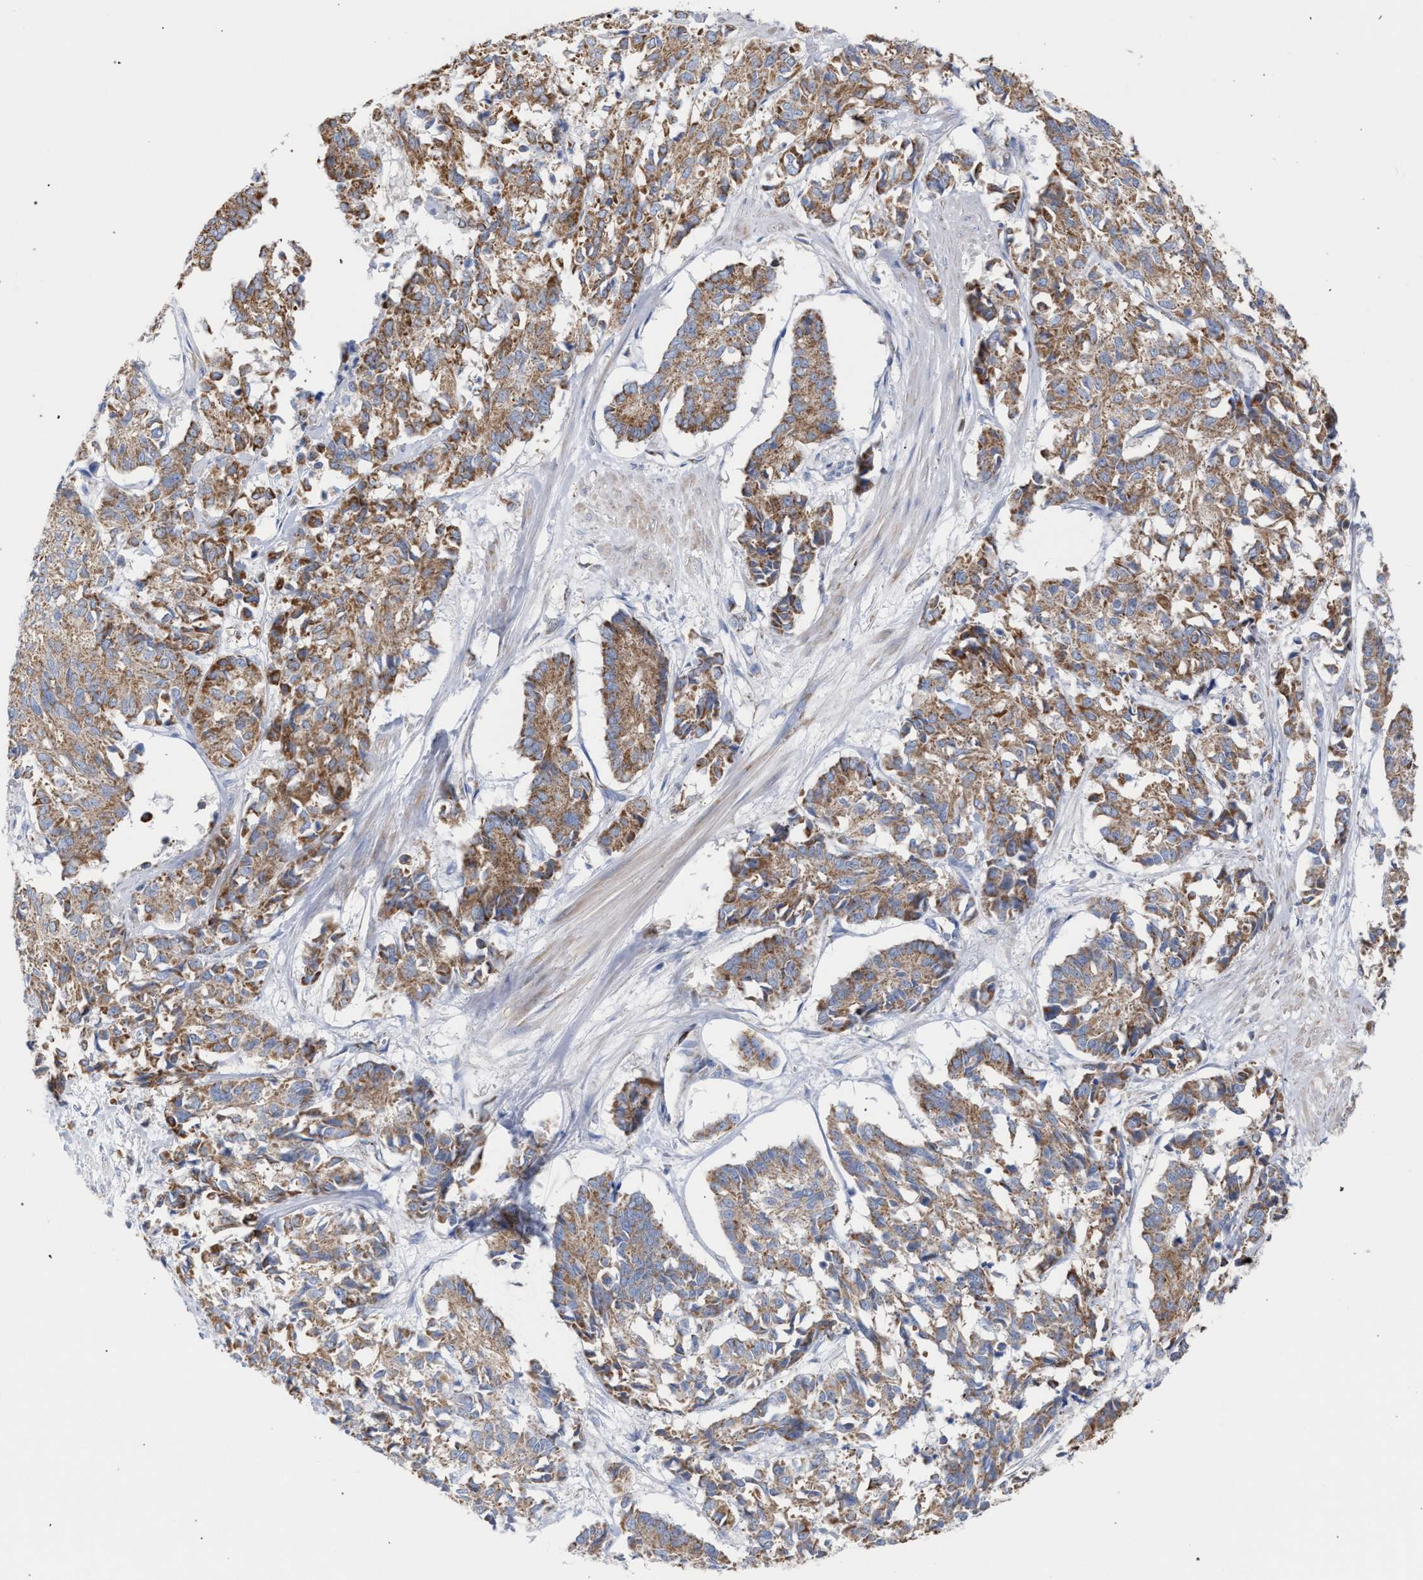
{"staining": {"intensity": "moderate", "quantity": ">75%", "location": "cytoplasmic/membranous"}, "tissue": "cervical cancer", "cell_type": "Tumor cells", "image_type": "cancer", "snomed": [{"axis": "morphology", "description": "Squamous cell carcinoma, NOS"}, {"axis": "topography", "description": "Cervix"}], "caption": "DAB (3,3'-diaminobenzidine) immunohistochemical staining of cervical squamous cell carcinoma displays moderate cytoplasmic/membranous protein expression in approximately >75% of tumor cells.", "gene": "ECI2", "patient": {"sex": "female", "age": 35}}